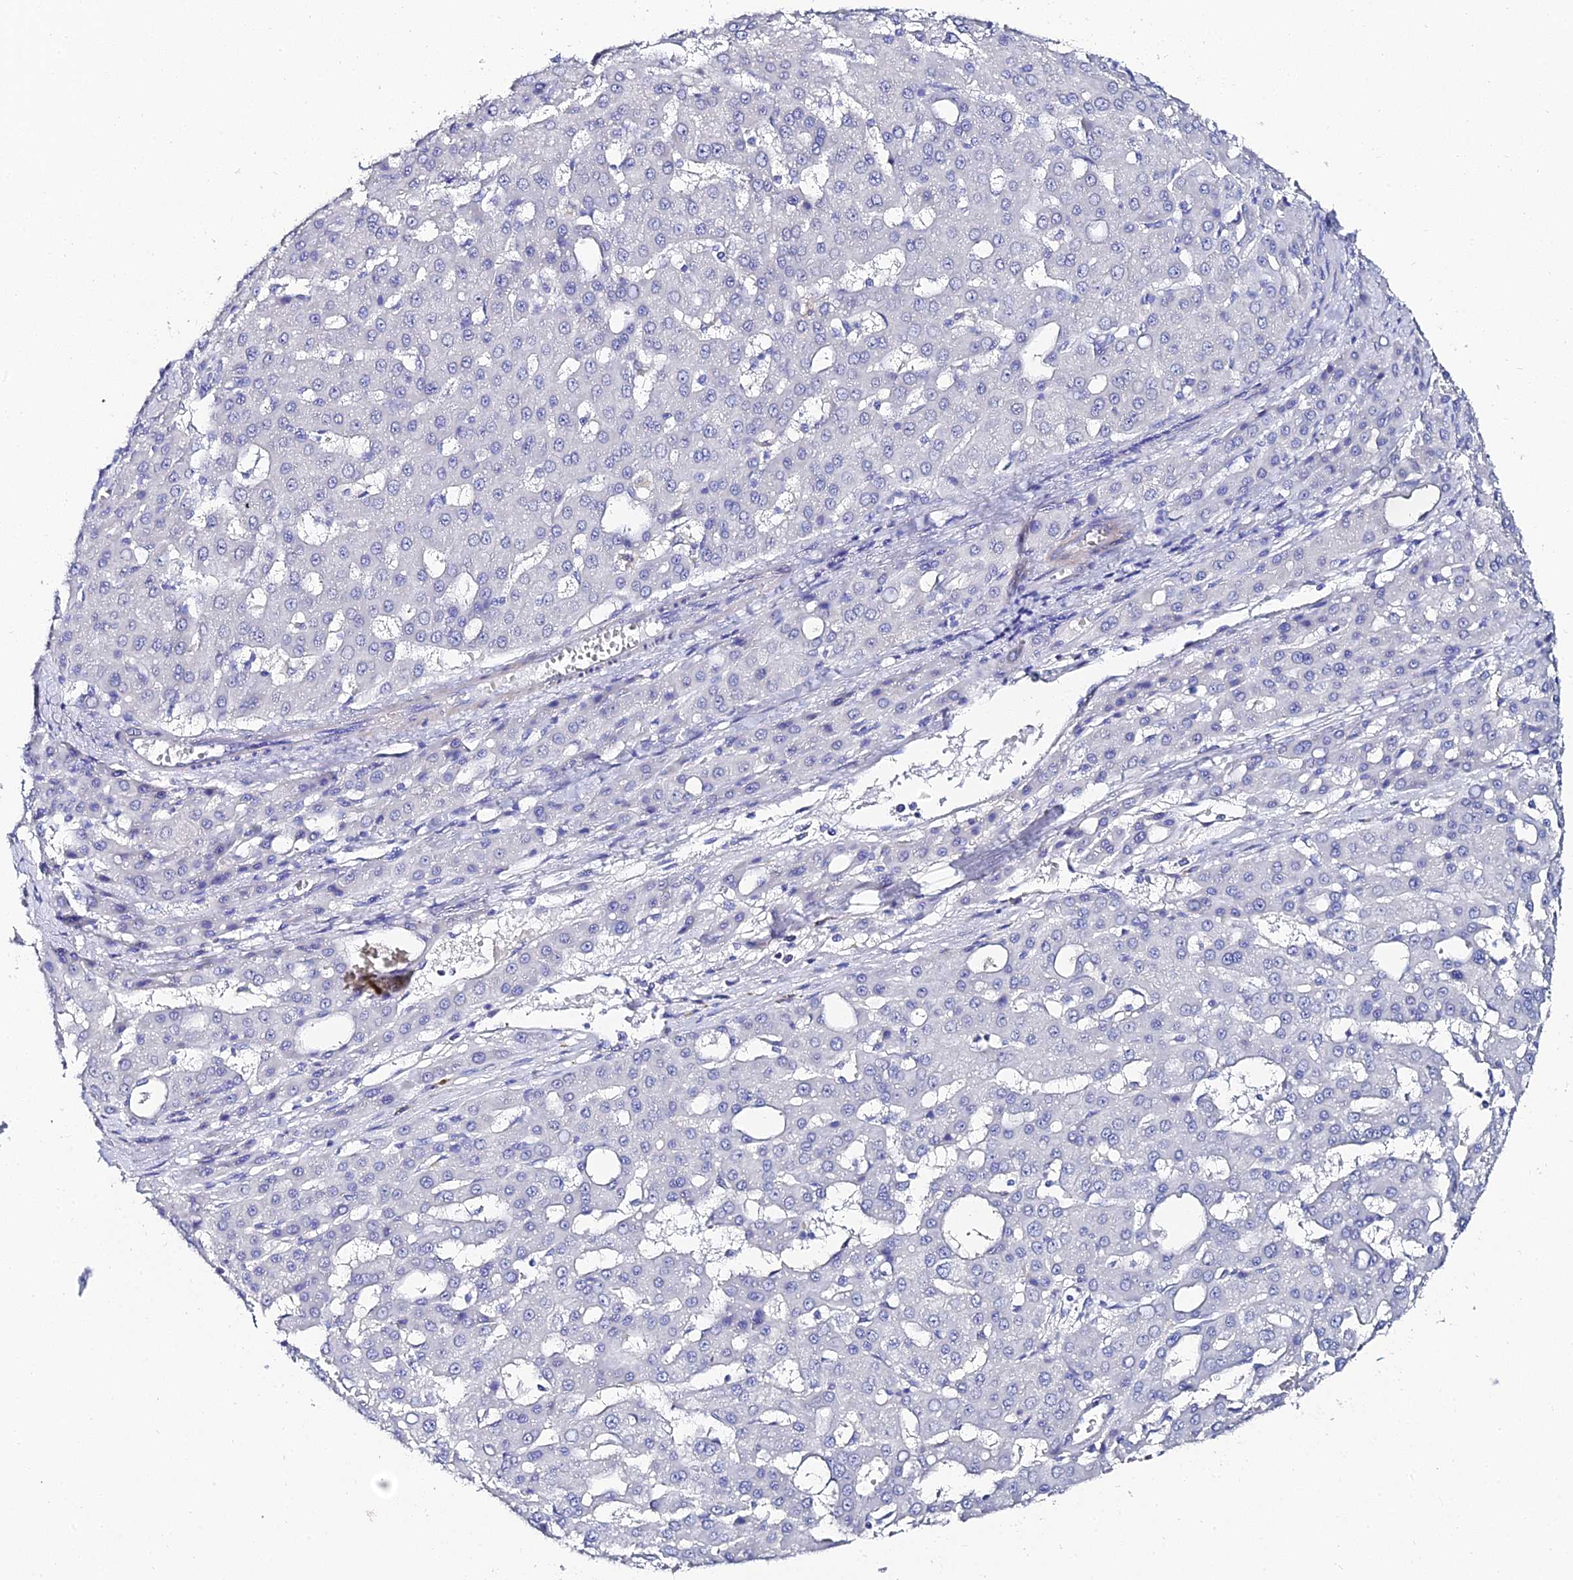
{"staining": {"intensity": "negative", "quantity": "none", "location": "none"}, "tissue": "liver cancer", "cell_type": "Tumor cells", "image_type": "cancer", "snomed": [{"axis": "morphology", "description": "Carcinoma, Hepatocellular, NOS"}, {"axis": "topography", "description": "Liver"}], "caption": "A micrograph of liver cancer stained for a protein demonstrates no brown staining in tumor cells. The staining was performed using DAB (3,3'-diaminobenzidine) to visualize the protein expression in brown, while the nuclei were stained in blue with hematoxylin (Magnification: 20x).", "gene": "KRT17", "patient": {"sex": "male", "age": 47}}